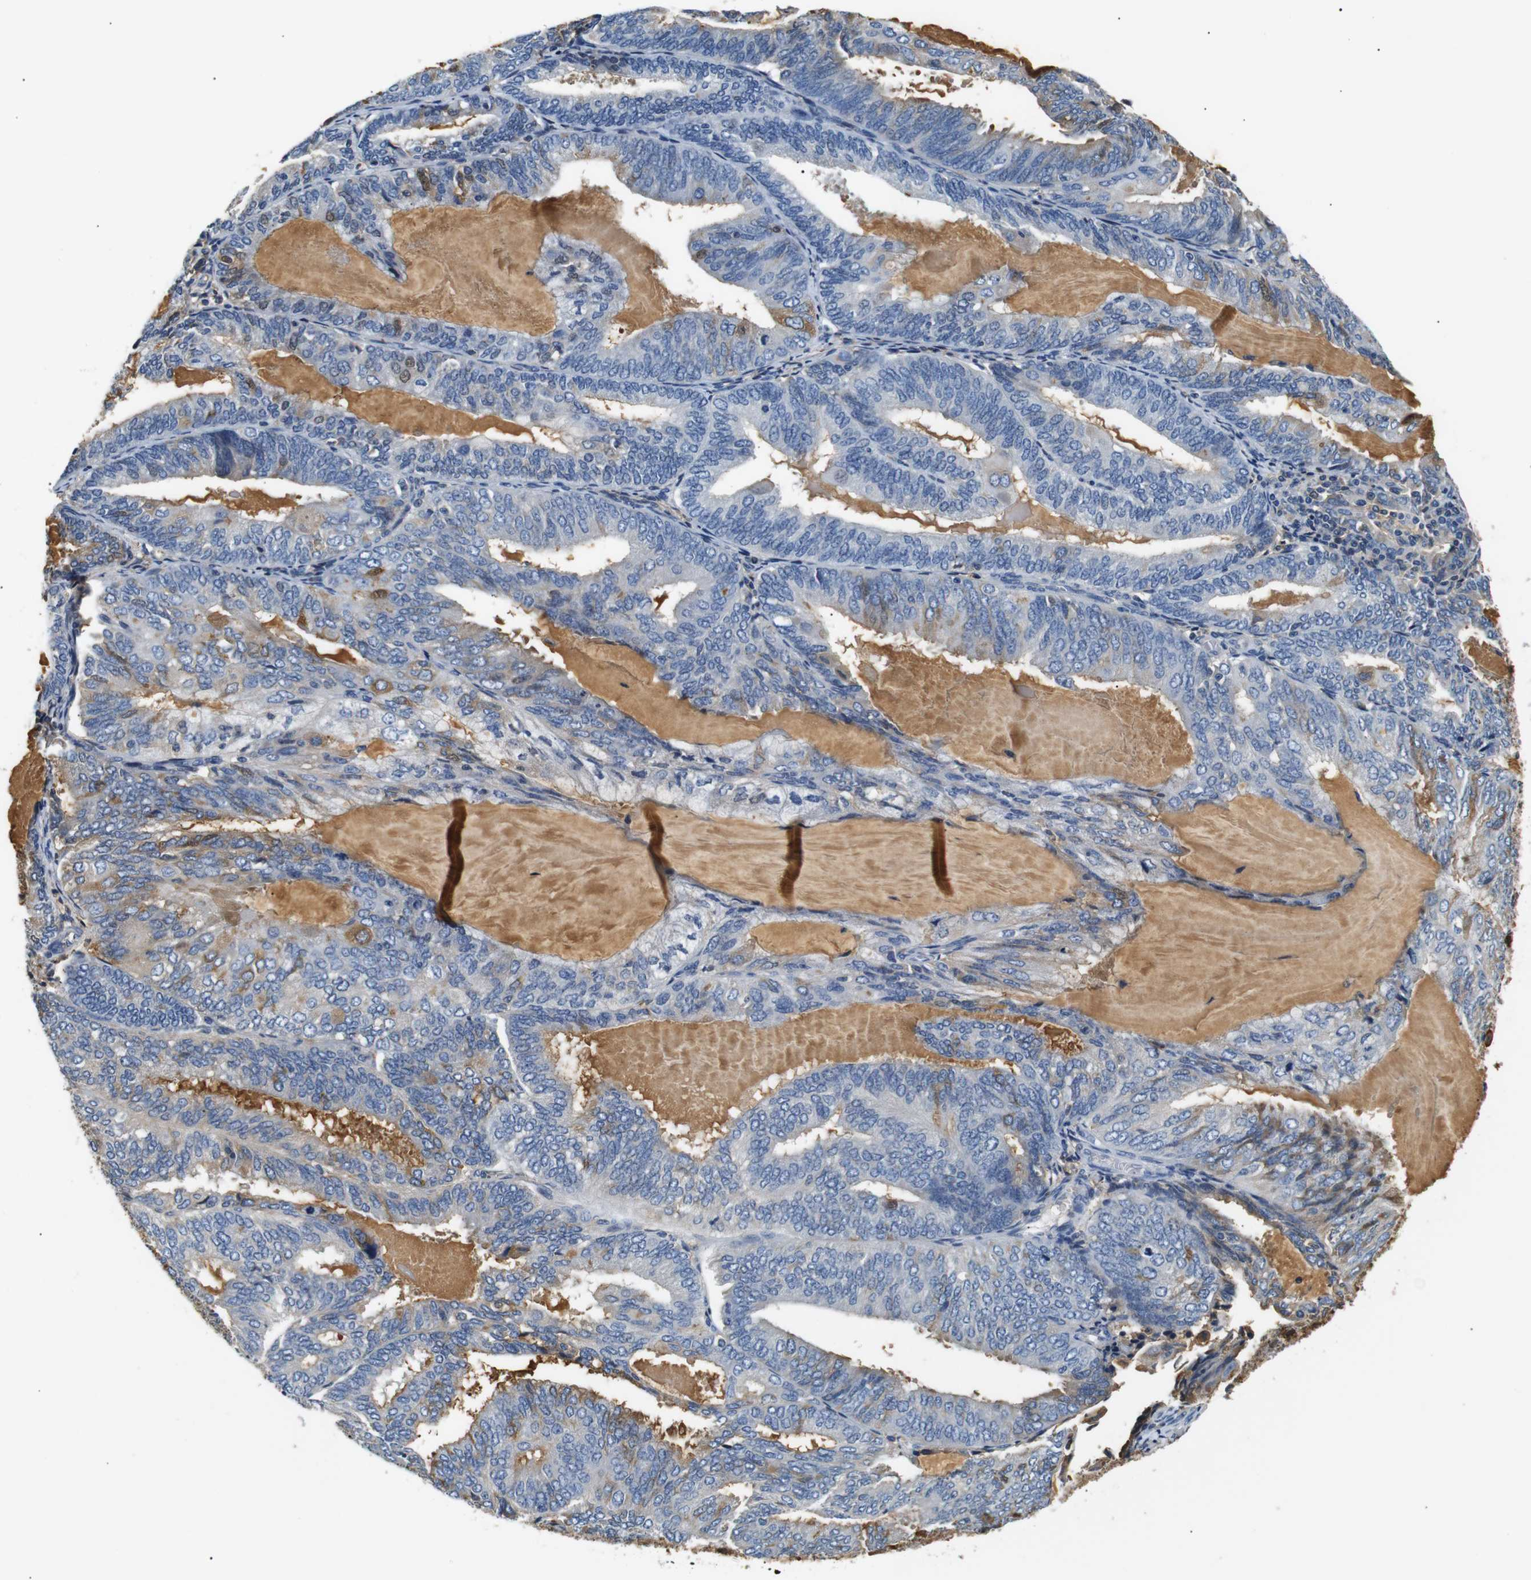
{"staining": {"intensity": "moderate", "quantity": "<25%", "location": "cytoplasmic/membranous,nuclear"}, "tissue": "endometrial cancer", "cell_type": "Tumor cells", "image_type": "cancer", "snomed": [{"axis": "morphology", "description": "Adenocarcinoma, NOS"}, {"axis": "topography", "description": "Endometrium"}], "caption": "Protein expression by immunohistochemistry reveals moderate cytoplasmic/membranous and nuclear staining in about <25% of tumor cells in adenocarcinoma (endometrial).", "gene": "LHCGR", "patient": {"sex": "female", "age": 81}}